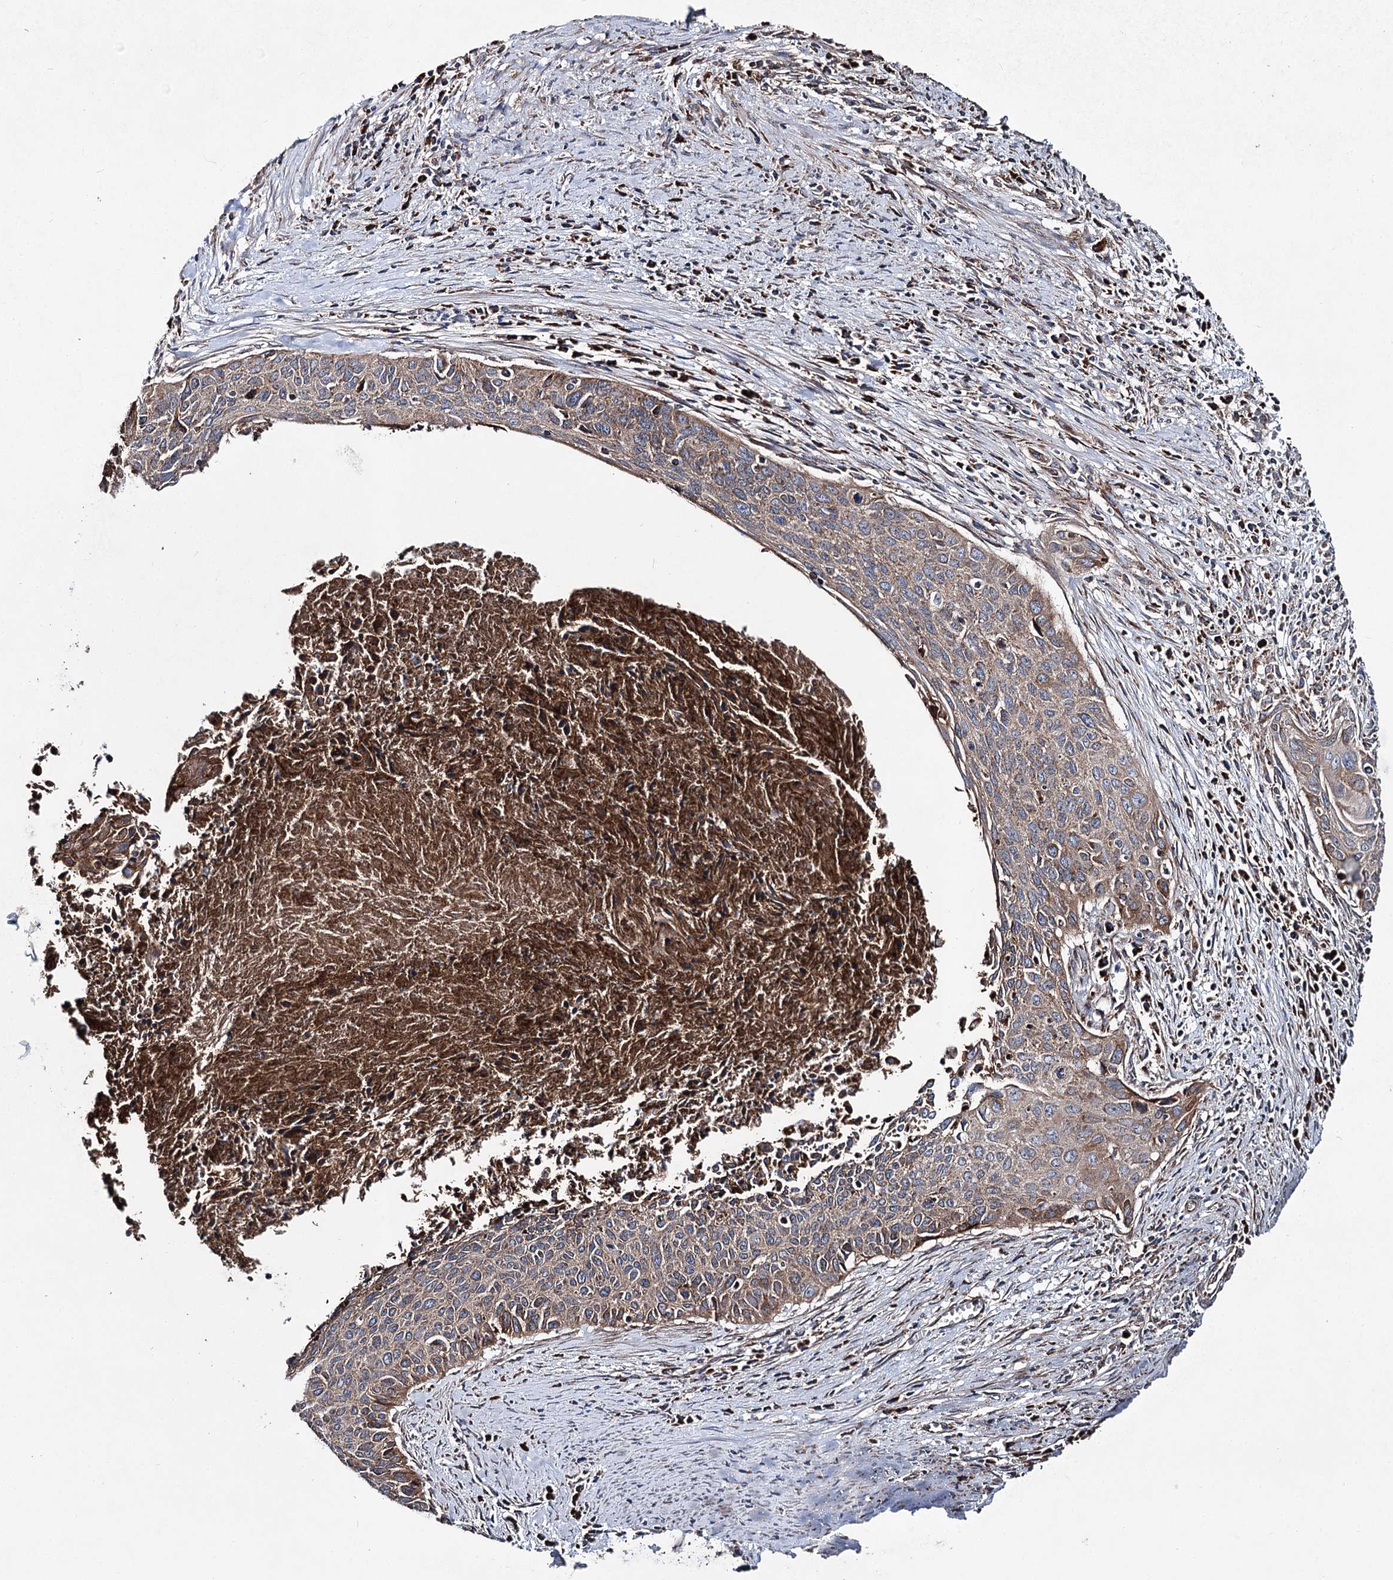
{"staining": {"intensity": "moderate", "quantity": "<25%", "location": "cytoplasmic/membranous"}, "tissue": "cervical cancer", "cell_type": "Tumor cells", "image_type": "cancer", "snomed": [{"axis": "morphology", "description": "Squamous cell carcinoma, NOS"}, {"axis": "topography", "description": "Cervix"}], "caption": "A high-resolution image shows IHC staining of squamous cell carcinoma (cervical), which shows moderate cytoplasmic/membranous expression in approximately <25% of tumor cells. Nuclei are stained in blue.", "gene": "MSANTD2", "patient": {"sex": "female", "age": 55}}